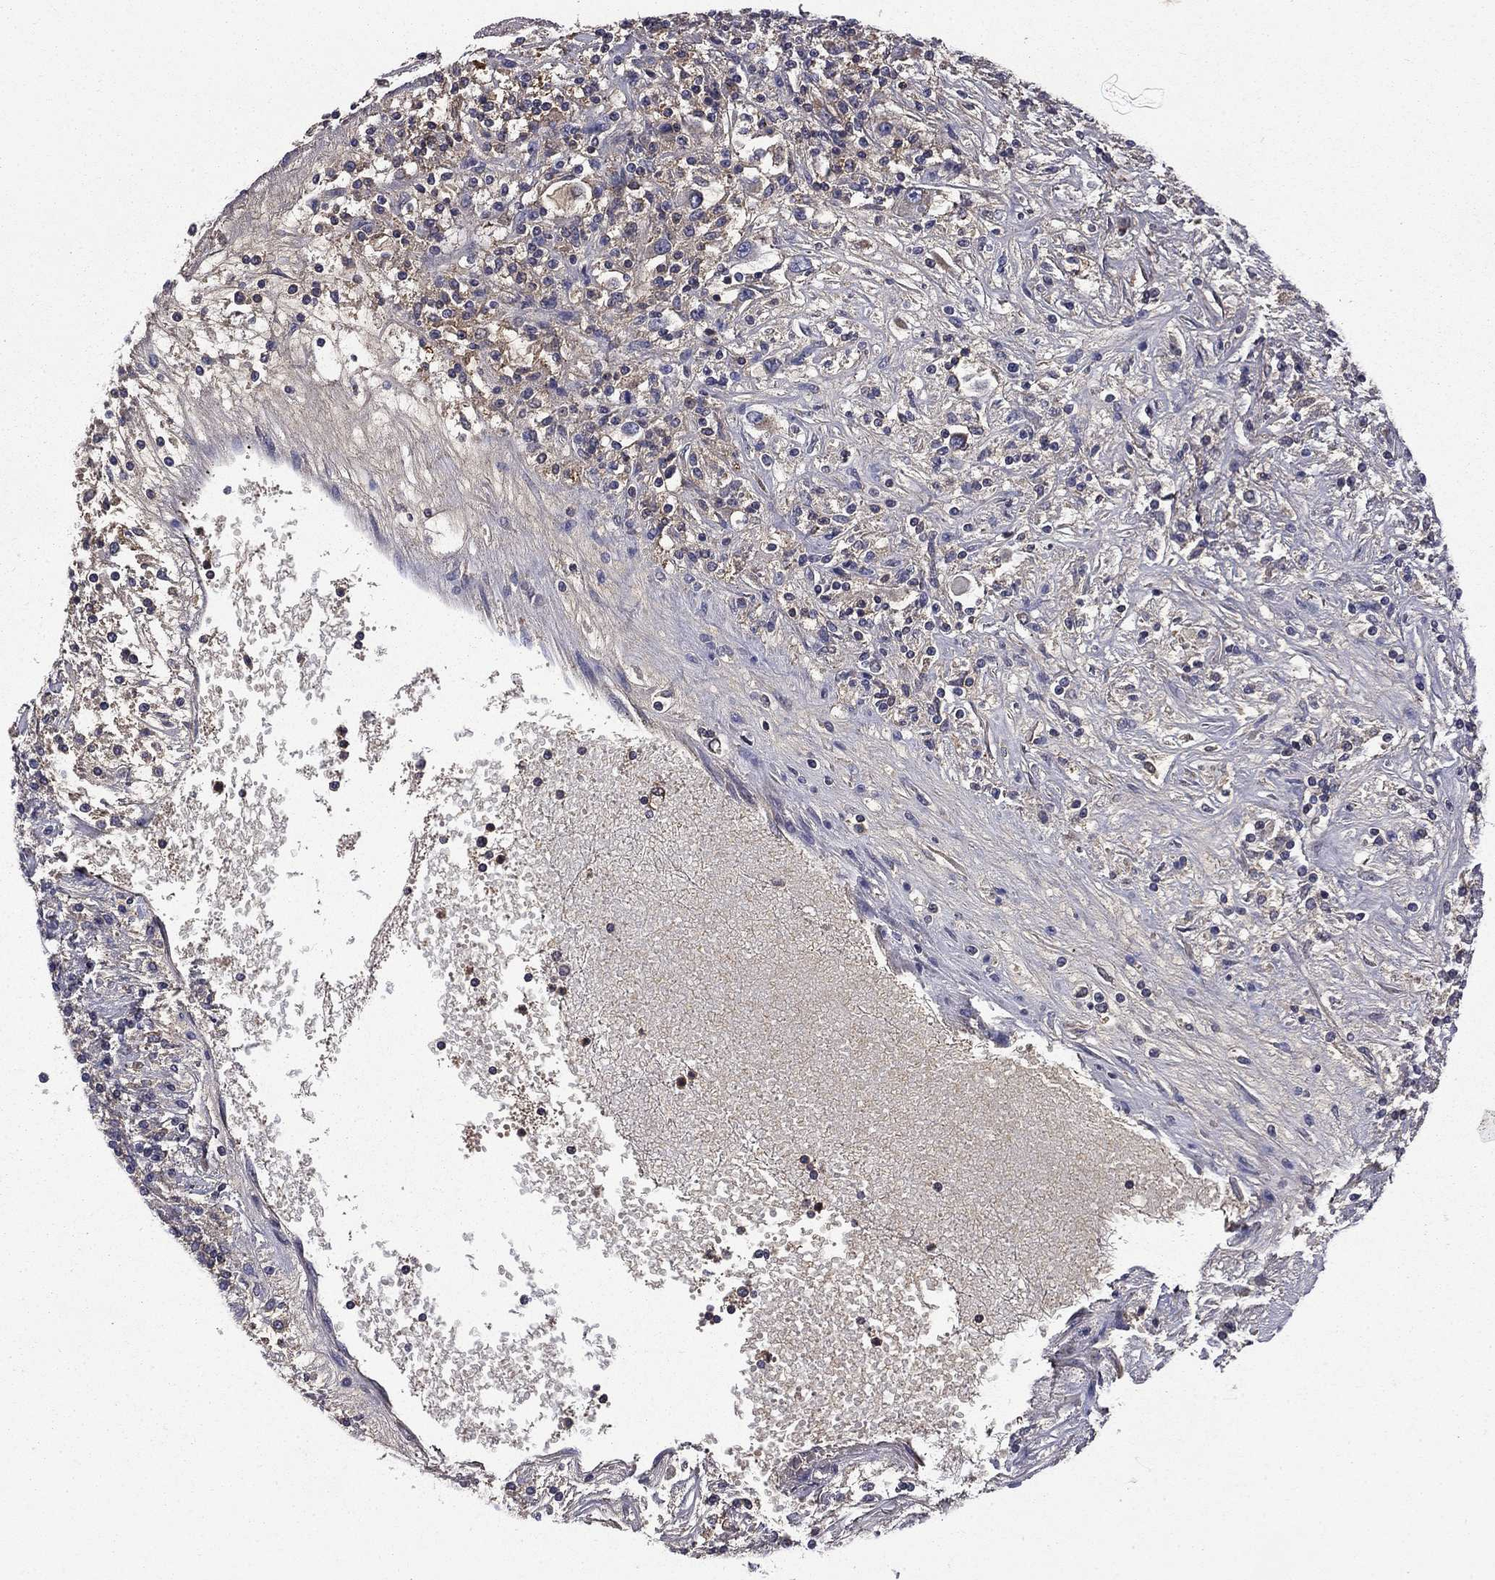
{"staining": {"intensity": "negative", "quantity": "none", "location": "none"}, "tissue": "renal cancer", "cell_type": "Tumor cells", "image_type": "cancer", "snomed": [{"axis": "morphology", "description": "Adenocarcinoma, NOS"}, {"axis": "topography", "description": "Kidney"}], "caption": "Renal cancer (adenocarcinoma) was stained to show a protein in brown. There is no significant staining in tumor cells.", "gene": "CEACAM7", "patient": {"sex": "female", "age": 67}}